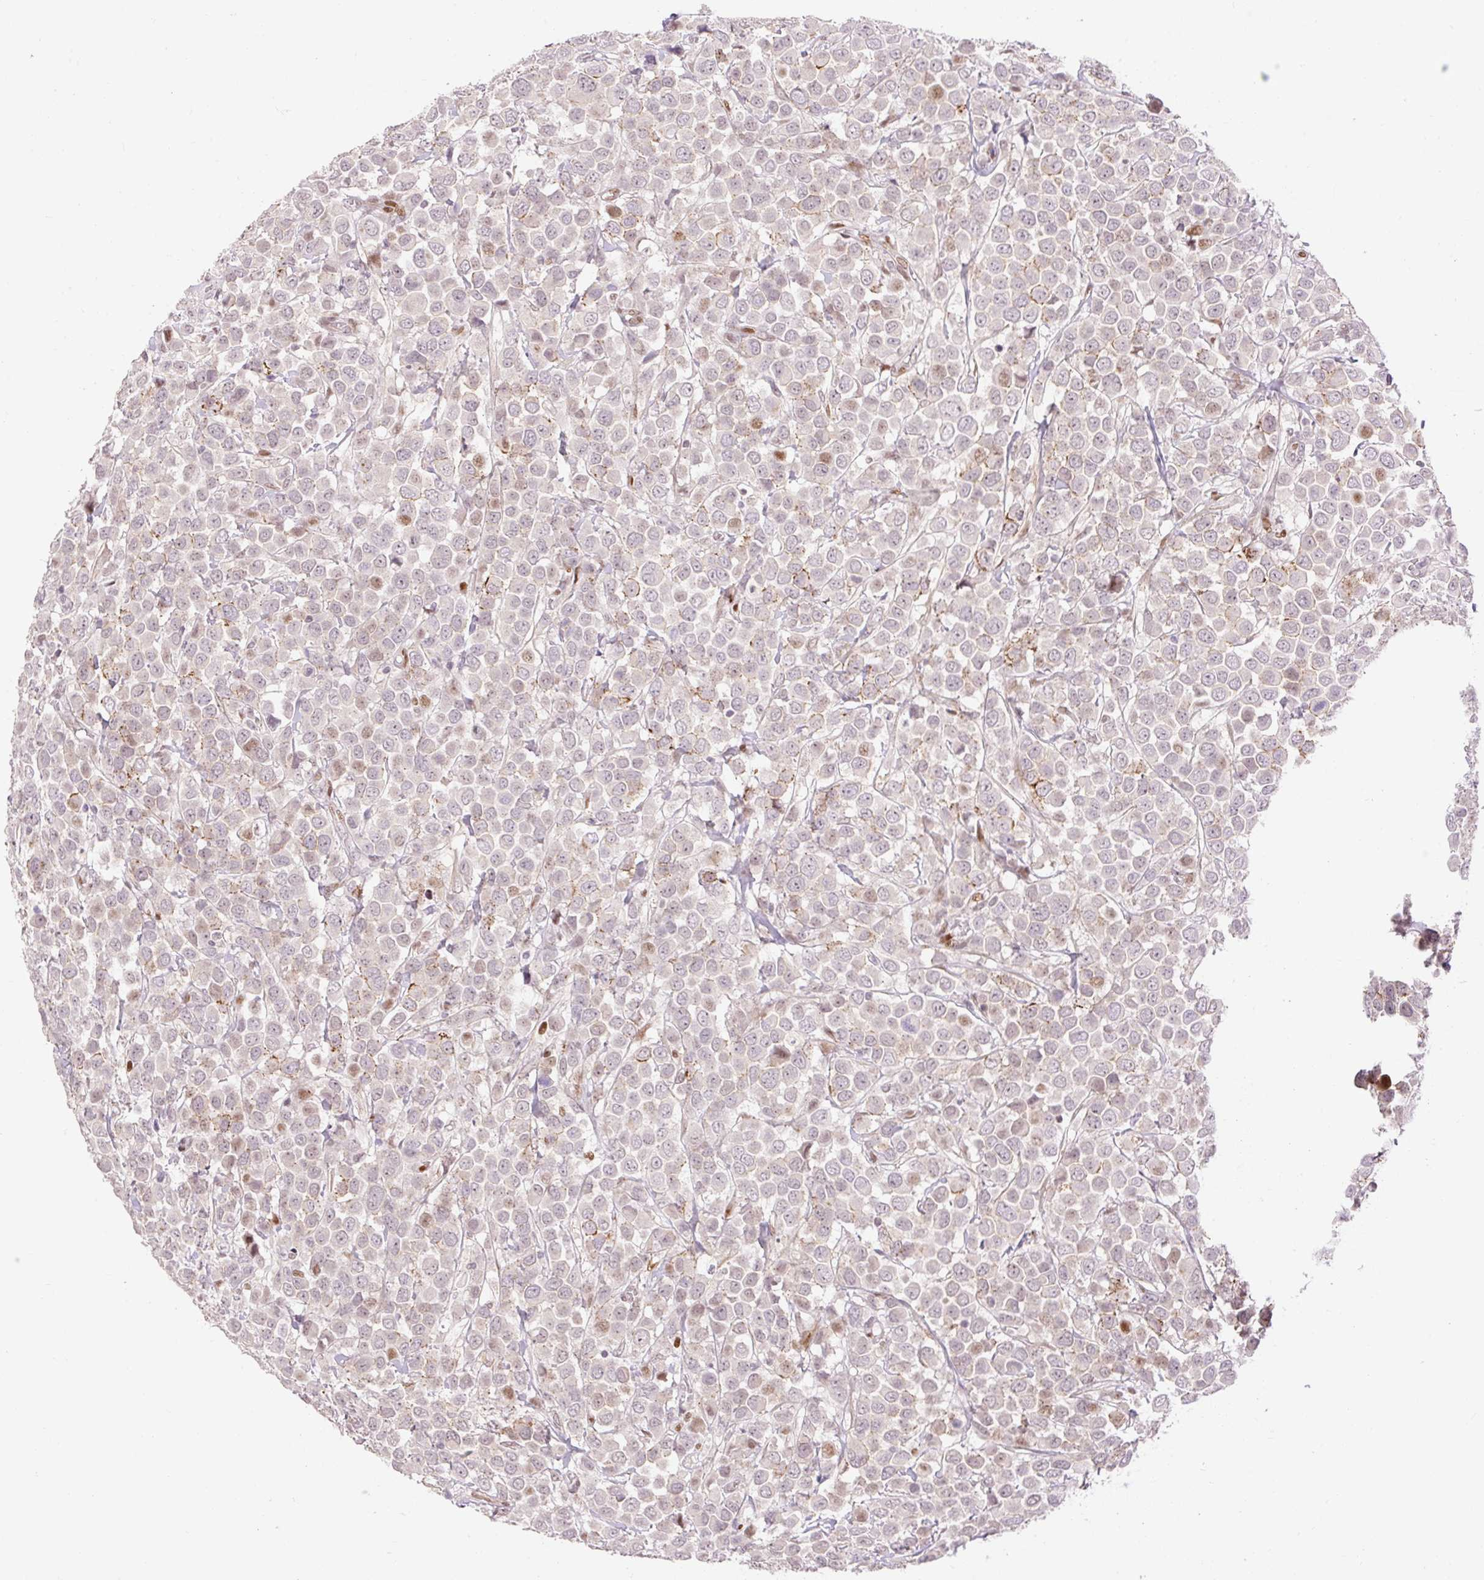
{"staining": {"intensity": "moderate", "quantity": "<25%", "location": "nuclear"}, "tissue": "breast cancer", "cell_type": "Tumor cells", "image_type": "cancer", "snomed": [{"axis": "morphology", "description": "Duct carcinoma"}, {"axis": "topography", "description": "Breast"}], "caption": "Immunohistochemistry (IHC) photomicrograph of neoplastic tissue: invasive ductal carcinoma (breast) stained using IHC displays low levels of moderate protein expression localized specifically in the nuclear of tumor cells, appearing as a nuclear brown color.", "gene": "RIPPLY3", "patient": {"sex": "female", "age": 61}}